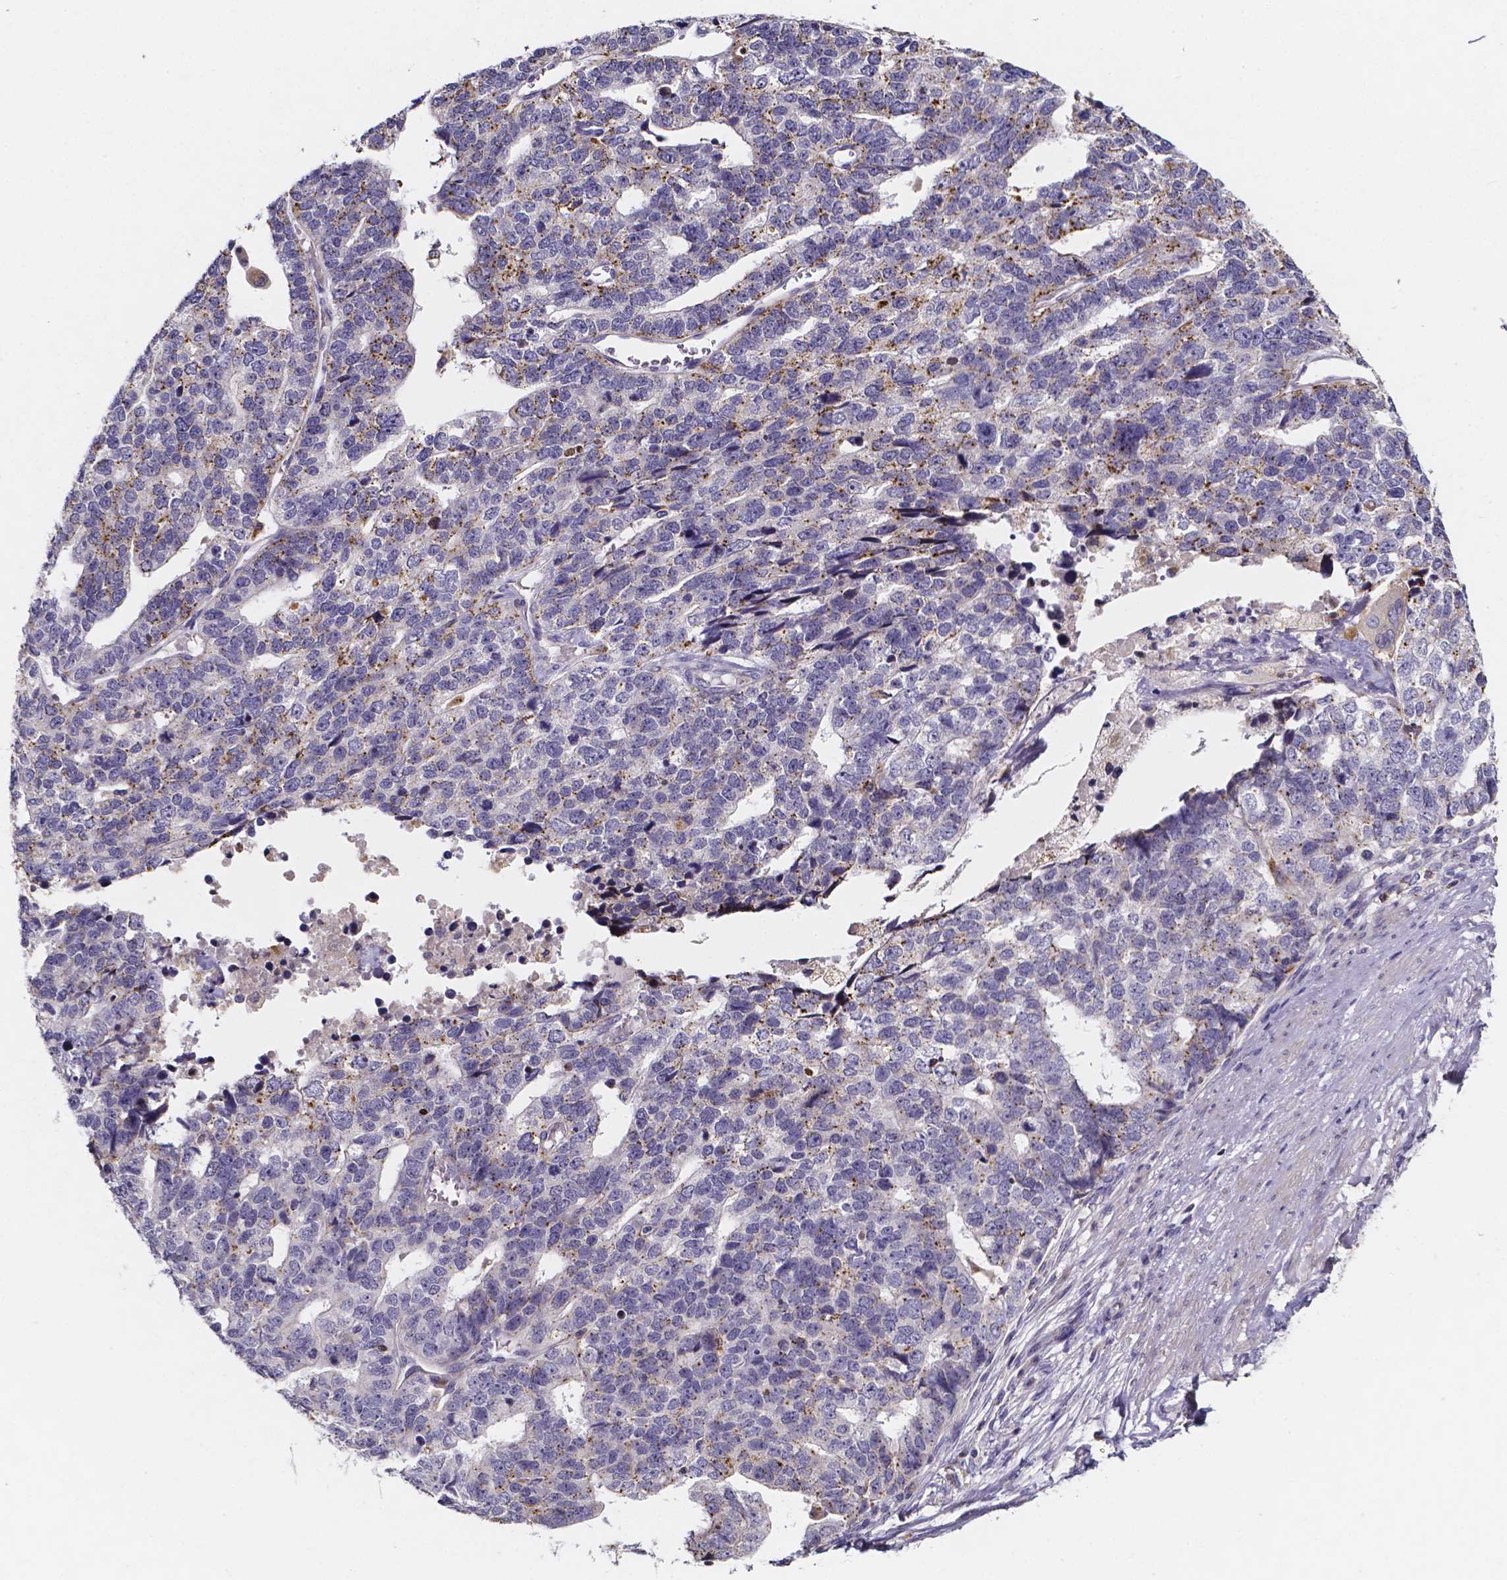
{"staining": {"intensity": "moderate", "quantity": "<25%", "location": "cytoplasmic/membranous"}, "tissue": "stomach cancer", "cell_type": "Tumor cells", "image_type": "cancer", "snomed": [{"axis": "morphology", "description": "Adenocarcinoma, NOS"}, {"axis": "topography", "description": "Stomach"}], "caption": "Stomach cancer tissue reveals moderate cytoplasmic/membranous positivity in about <25% of tumor cells, visualized by immunohistochemistry.", "gene": "THEMIS", "patient": {"sex": "male", "age": 69}}